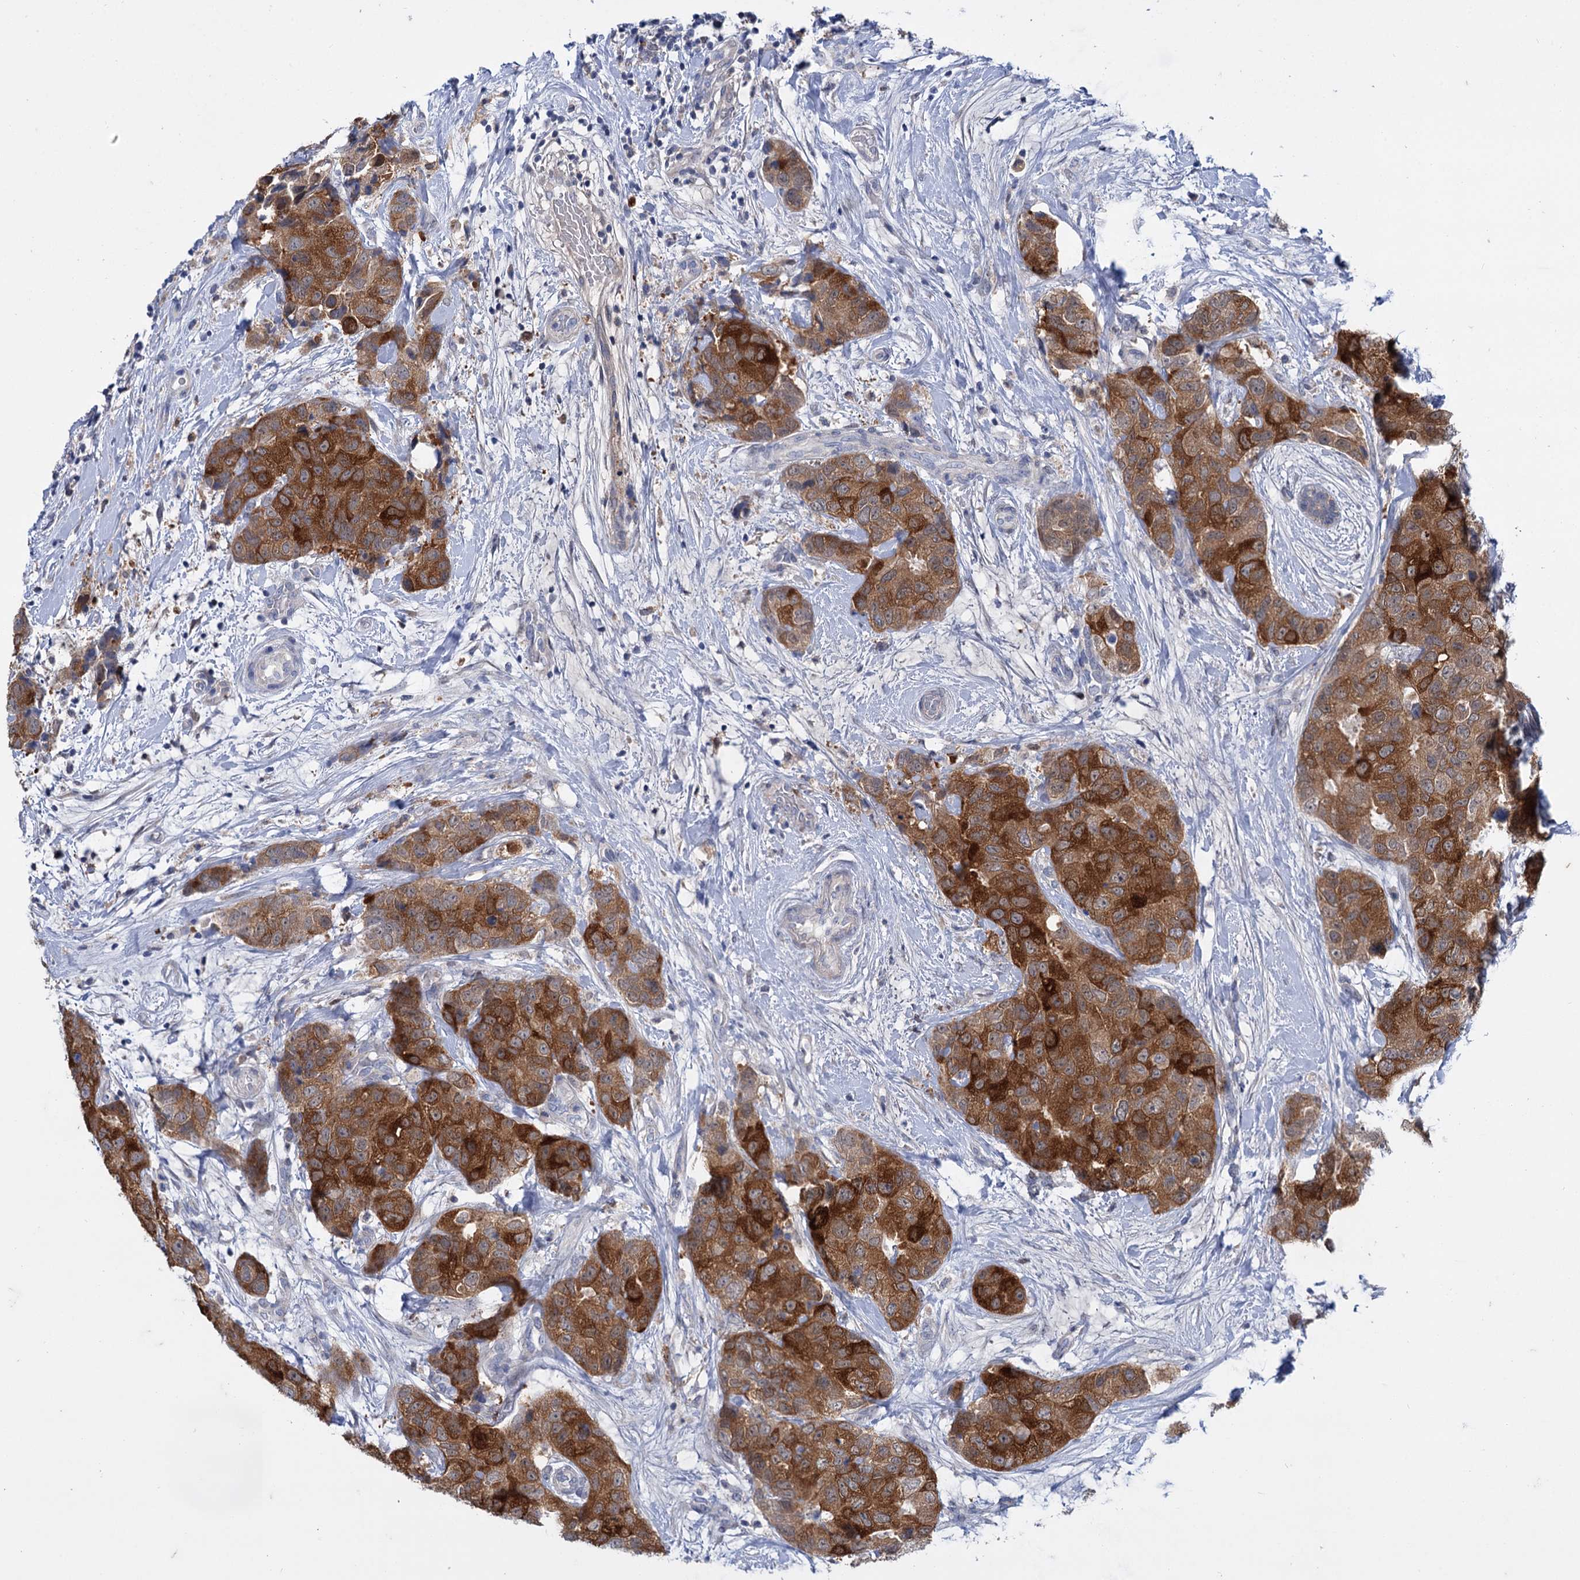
{"staining": {"intensity": "strong", "quantity": ">75%", "location": "cytoplasmic/membranous"}, "tissue": "breast cancer", "cell_type": "Tumor cells", "image_type": "cancer", "snomed": [{"axis": "morphology", "description": "Duct carcinoma"}, {"axis": "topography", "description": "Breast"}], "caption": "Protein staining reveals strong cytoplasmic/membranous expression in about >75% of tumor cells in breast cancer.", "gene": "MID1IP1", "patient": {"sex": "female", "age": 62}}